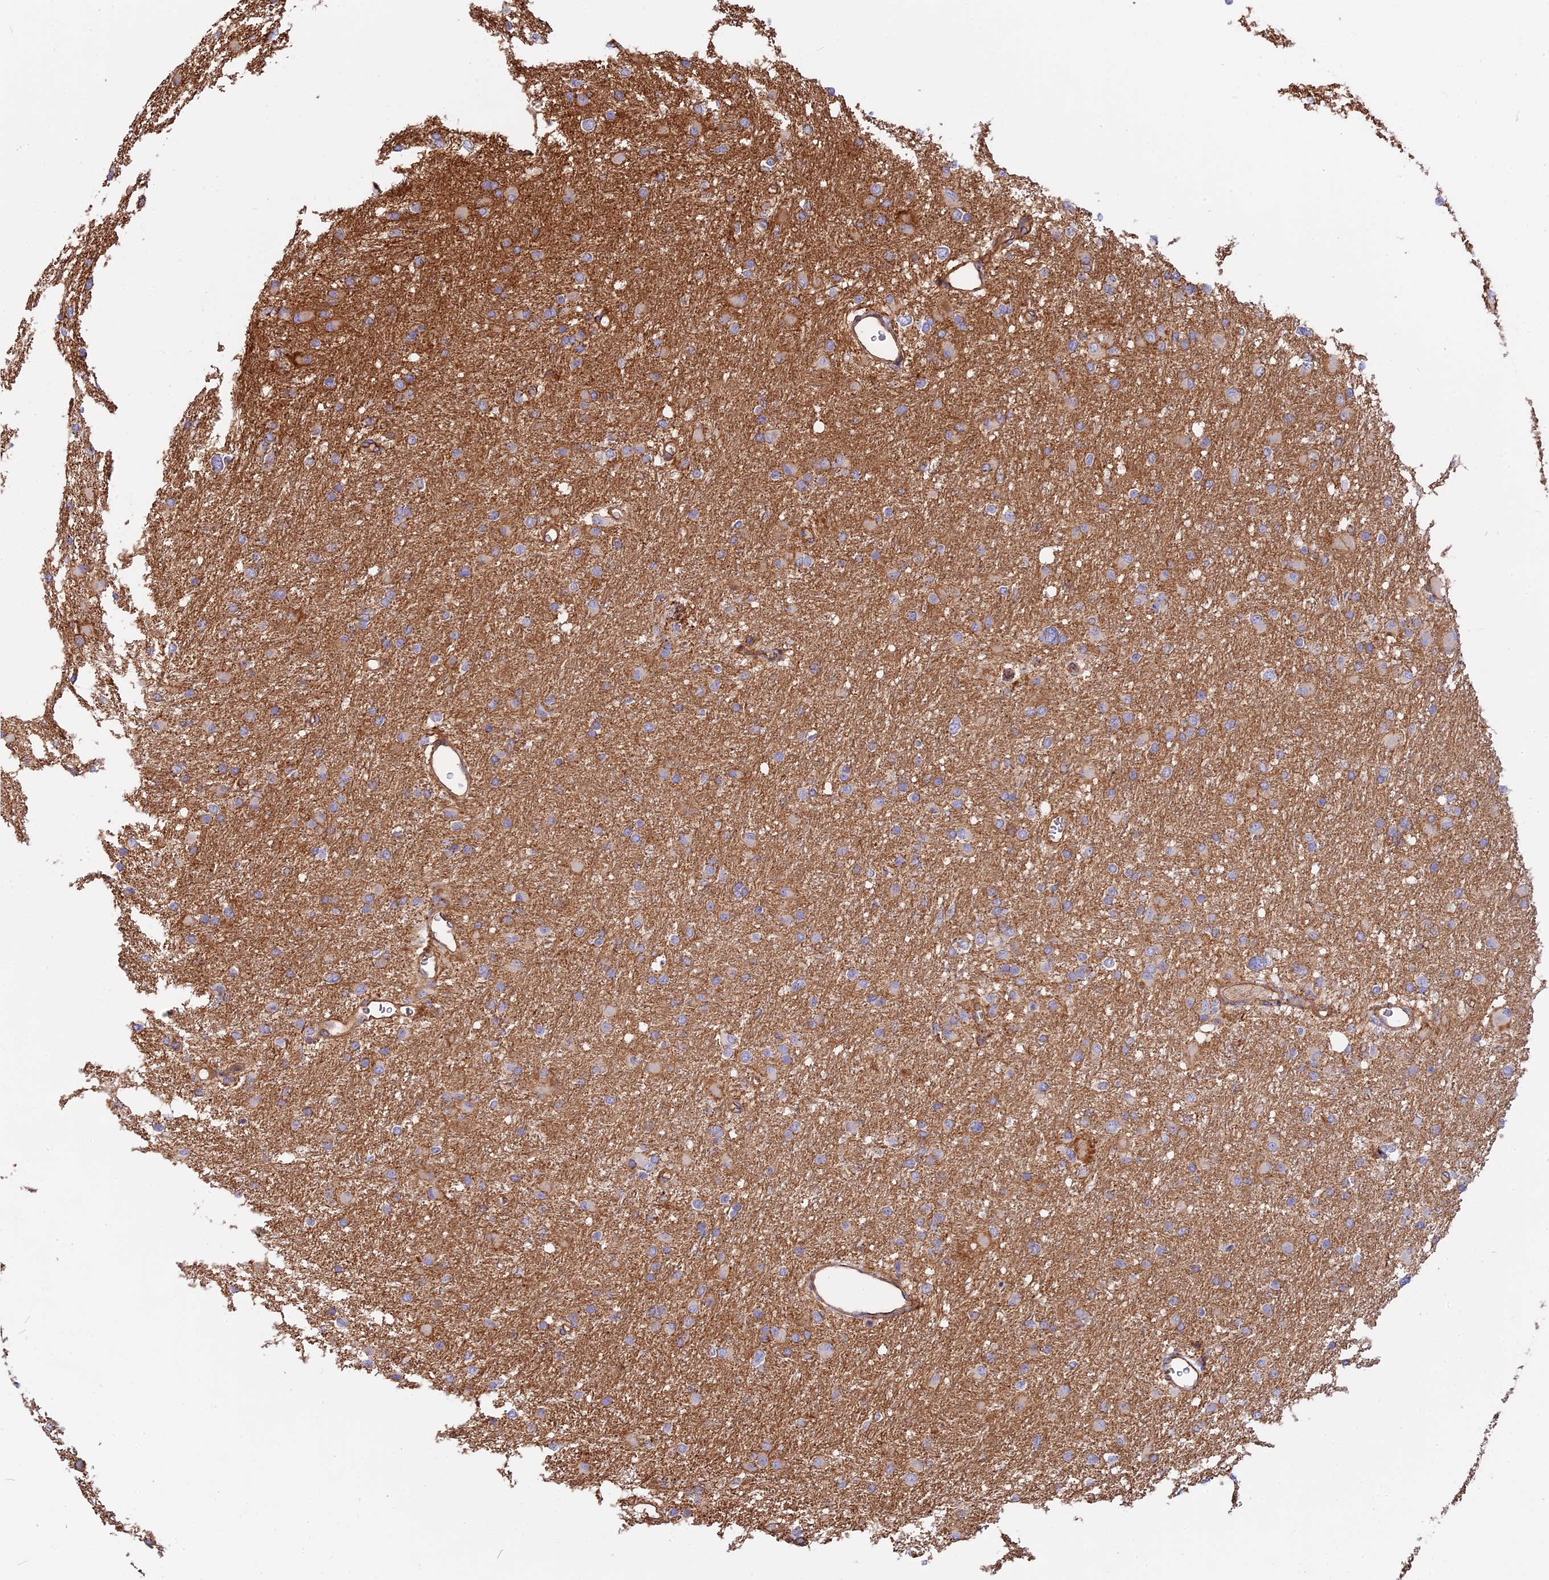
{"staining": {"intensity": "weak", "quantity": "<25%", "location": "cytoplasmic/membranous"}, "tissue": "glioma", "cell_type": "Tumor cells", "image_type": "cancer", "snomed": [{"axis": "morphology", "description": "Glioma, malignant, High grade"}, {"axis": "topography", "description": "Cerebral cortex"}], "caption": "Immunohistochemistry of high-grade glioma (malignant) shows no staining in tumor cells.", "gene": "CNBD2", "patient": {"sex": "female", "age": 36}}